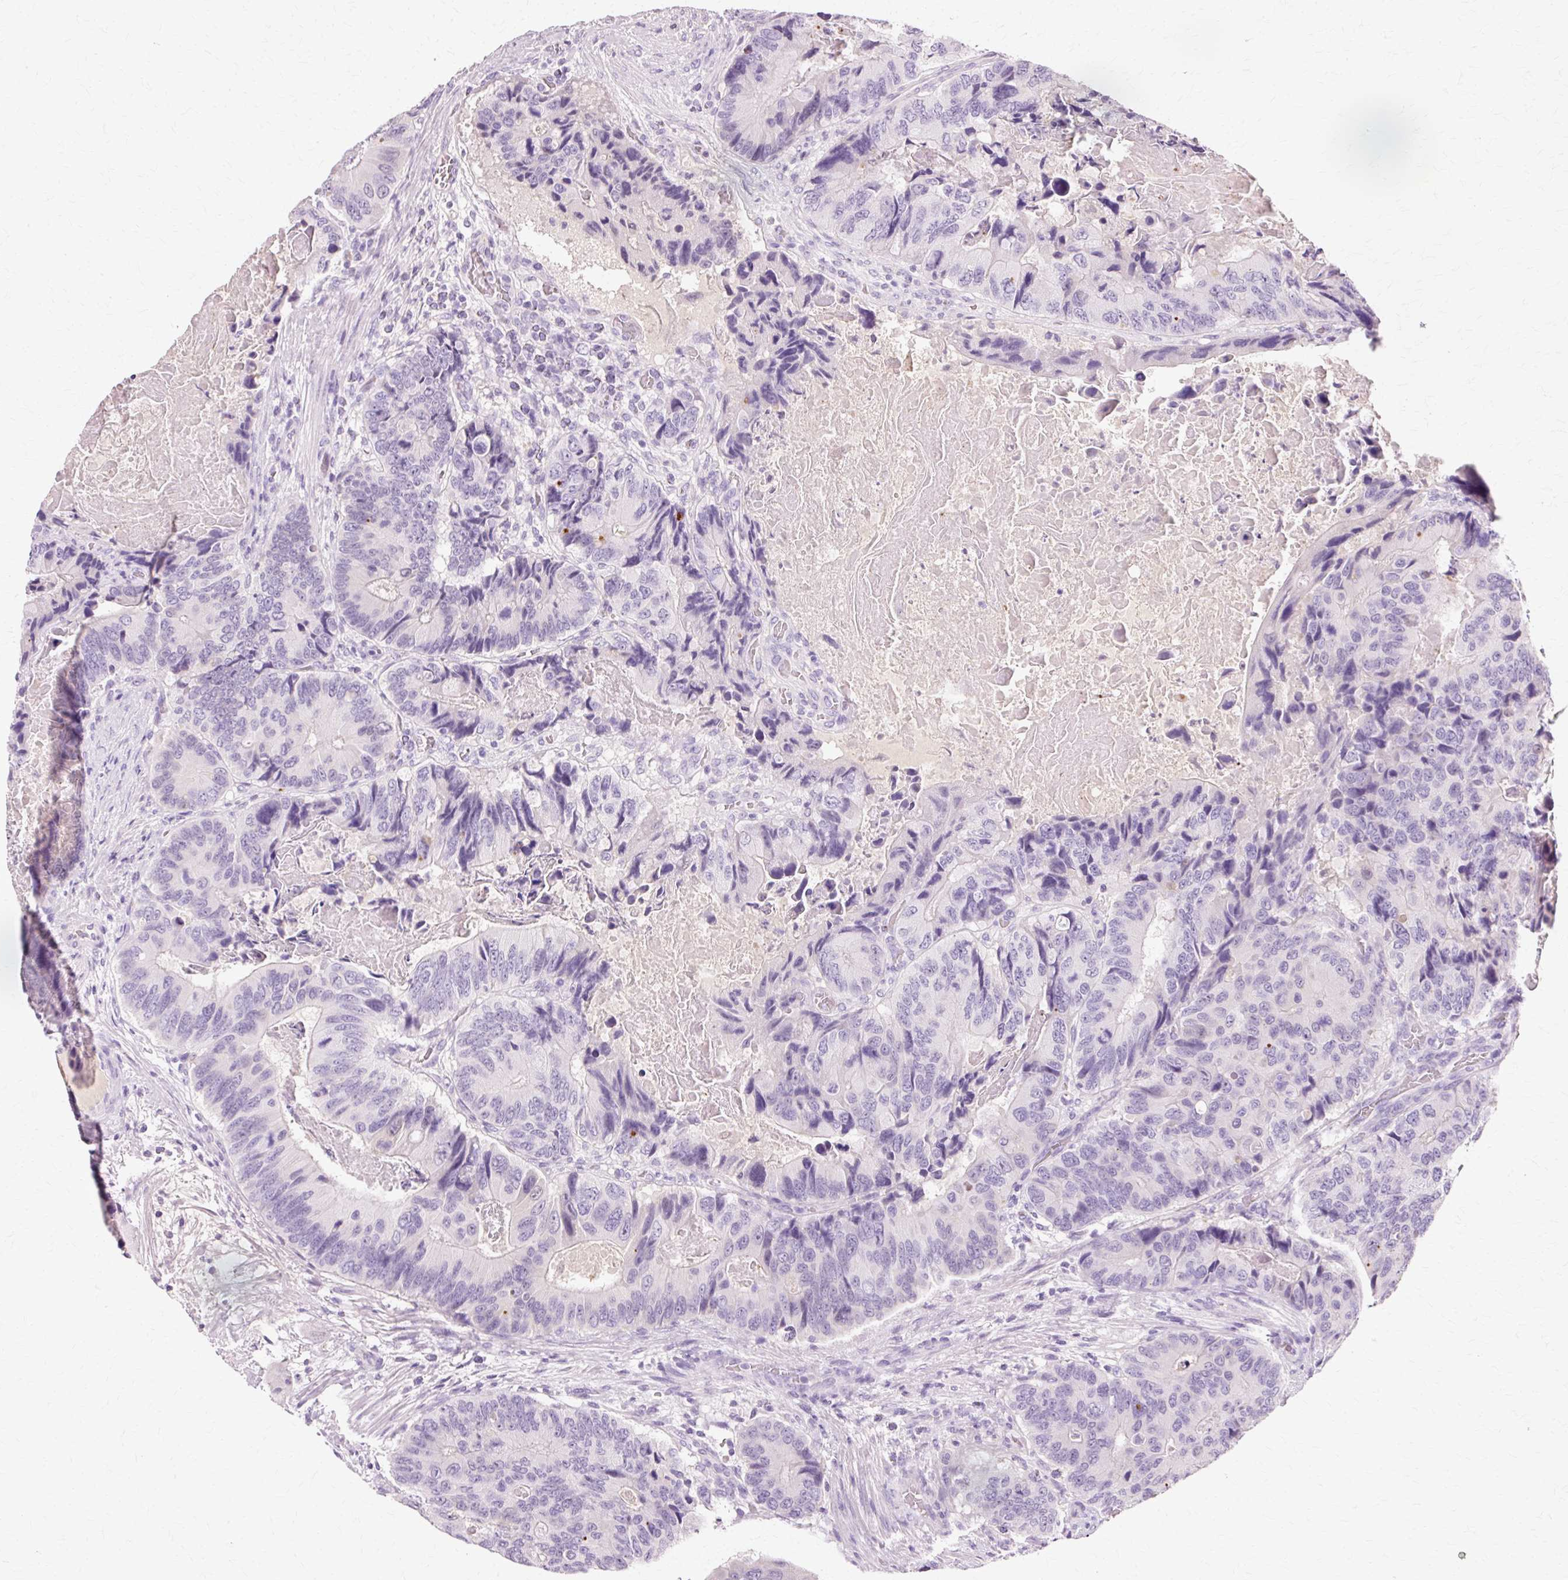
{"staining": {"intensity": "negative", "quantity": "none", "location": "none"}, "tissue": "colorectal cancer", "cell_type": "Tumor cells", "image_type": "cancer", "snomed": [{"axis": "morphology", "description": "Adenocarcinoma, NOS"}, {"axis": "topography", "description": "Colon"}], "caption": "Tumor cells are negative for brown protein staining in adenocarcinoma (colorectal).", "gene": "VN1R2", "patient": {"sex": "male", "age": 84}}